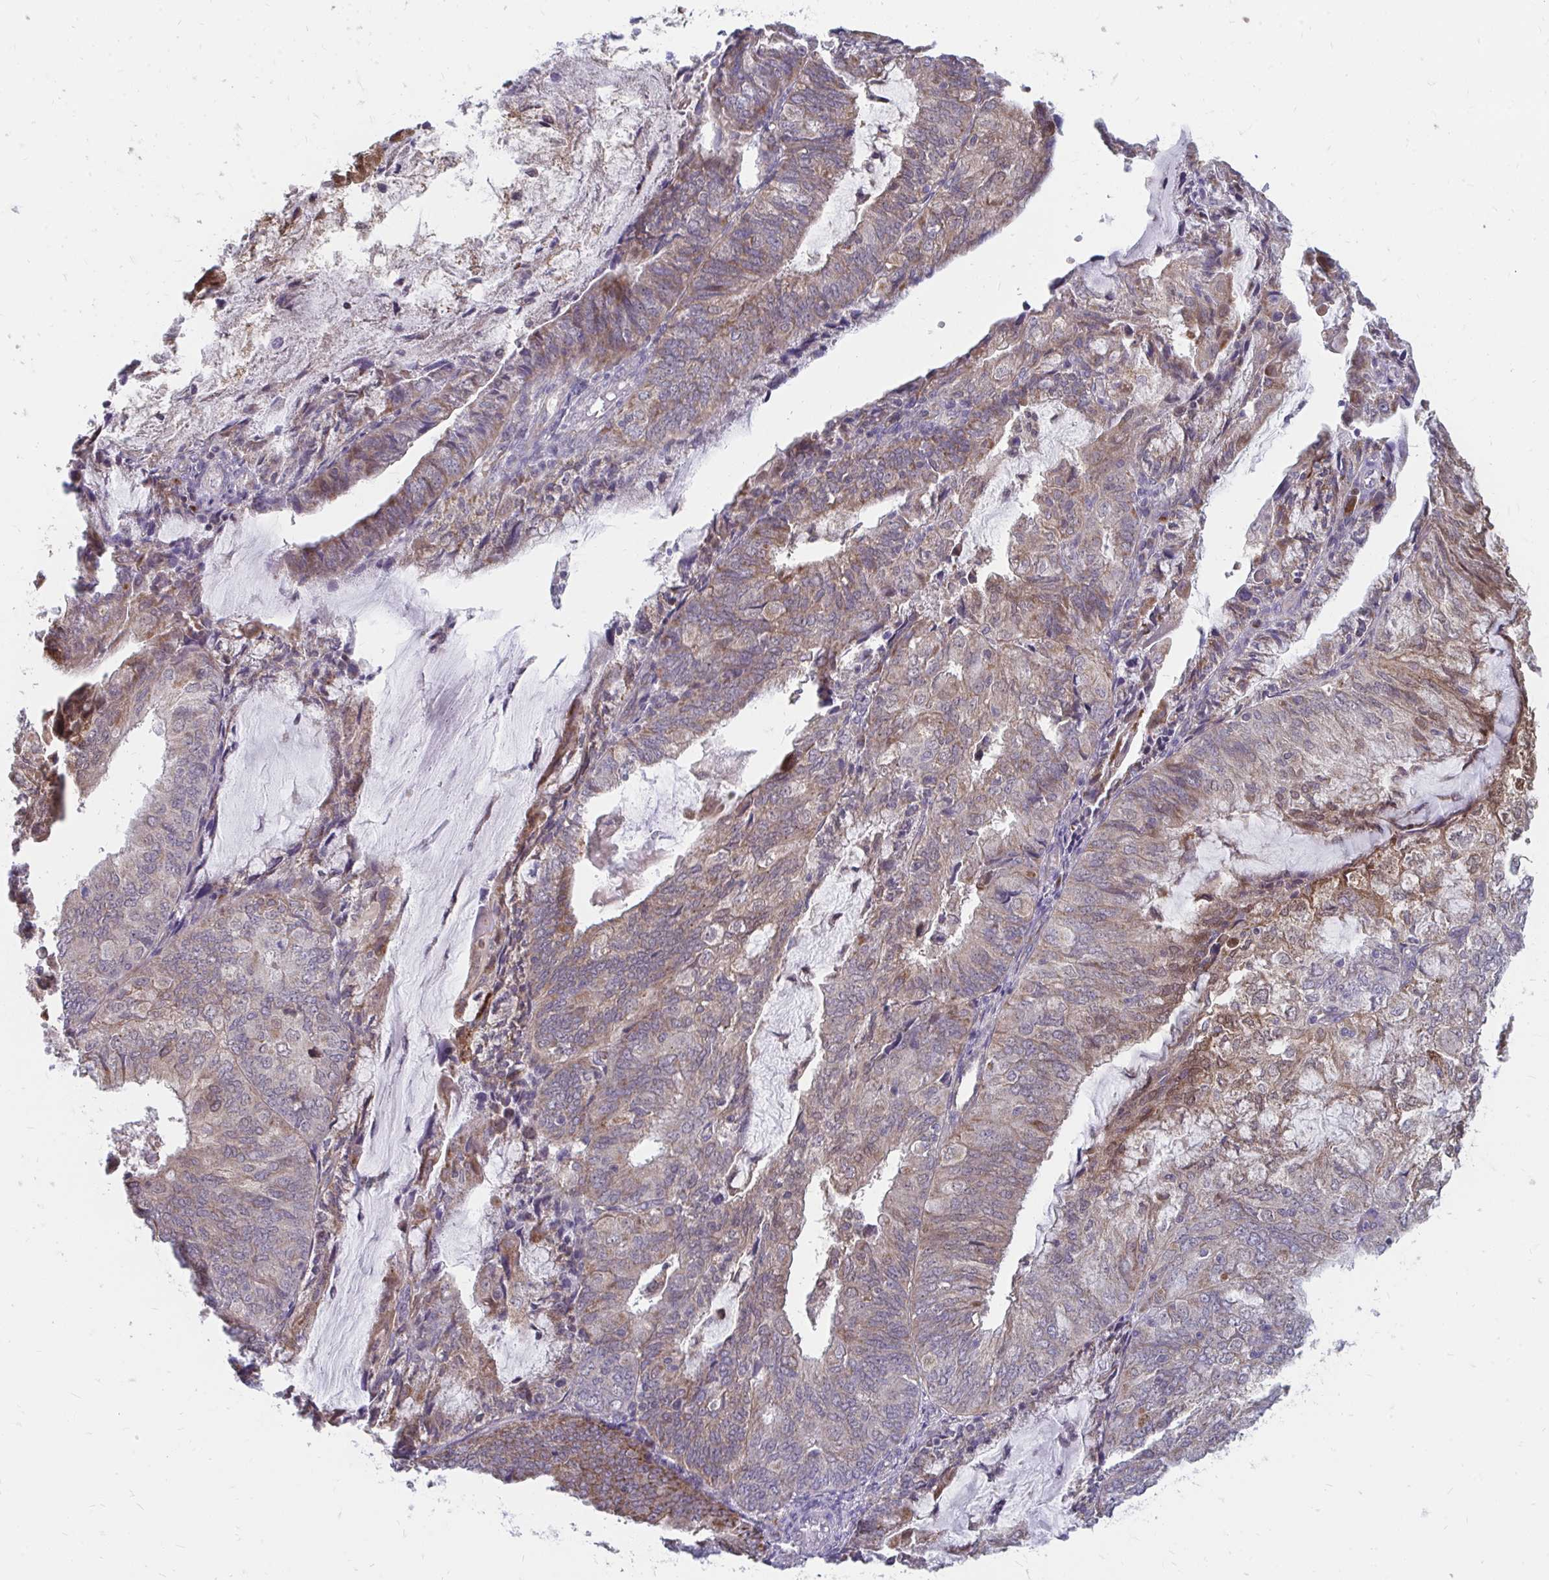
{"staining": {"intensity": "moderate", "quantity": "25%-75%", "location": "cytoplasmic/membranous"}, "tissue": "endometrial cancer", "cell_type": "Tumor cells", "image_type": "cancer", "snomed": [{"axis": "morphology", "description": "Adenocarcinoma, NOS"}, {"axis": "topography", "description": "Endometrium"}], "caption": "Endometrial adenocarcinoma stained with immunohistochemistry (IHC) displays moderate cytoplasmic/membranous positivity in approximately 25%-75% of tumor cells. (brown staining indicates protein expression, while blue staining denotes nuclei).", "gene": "PABIR3", "patient": {"sex": "female", "age": 81}}